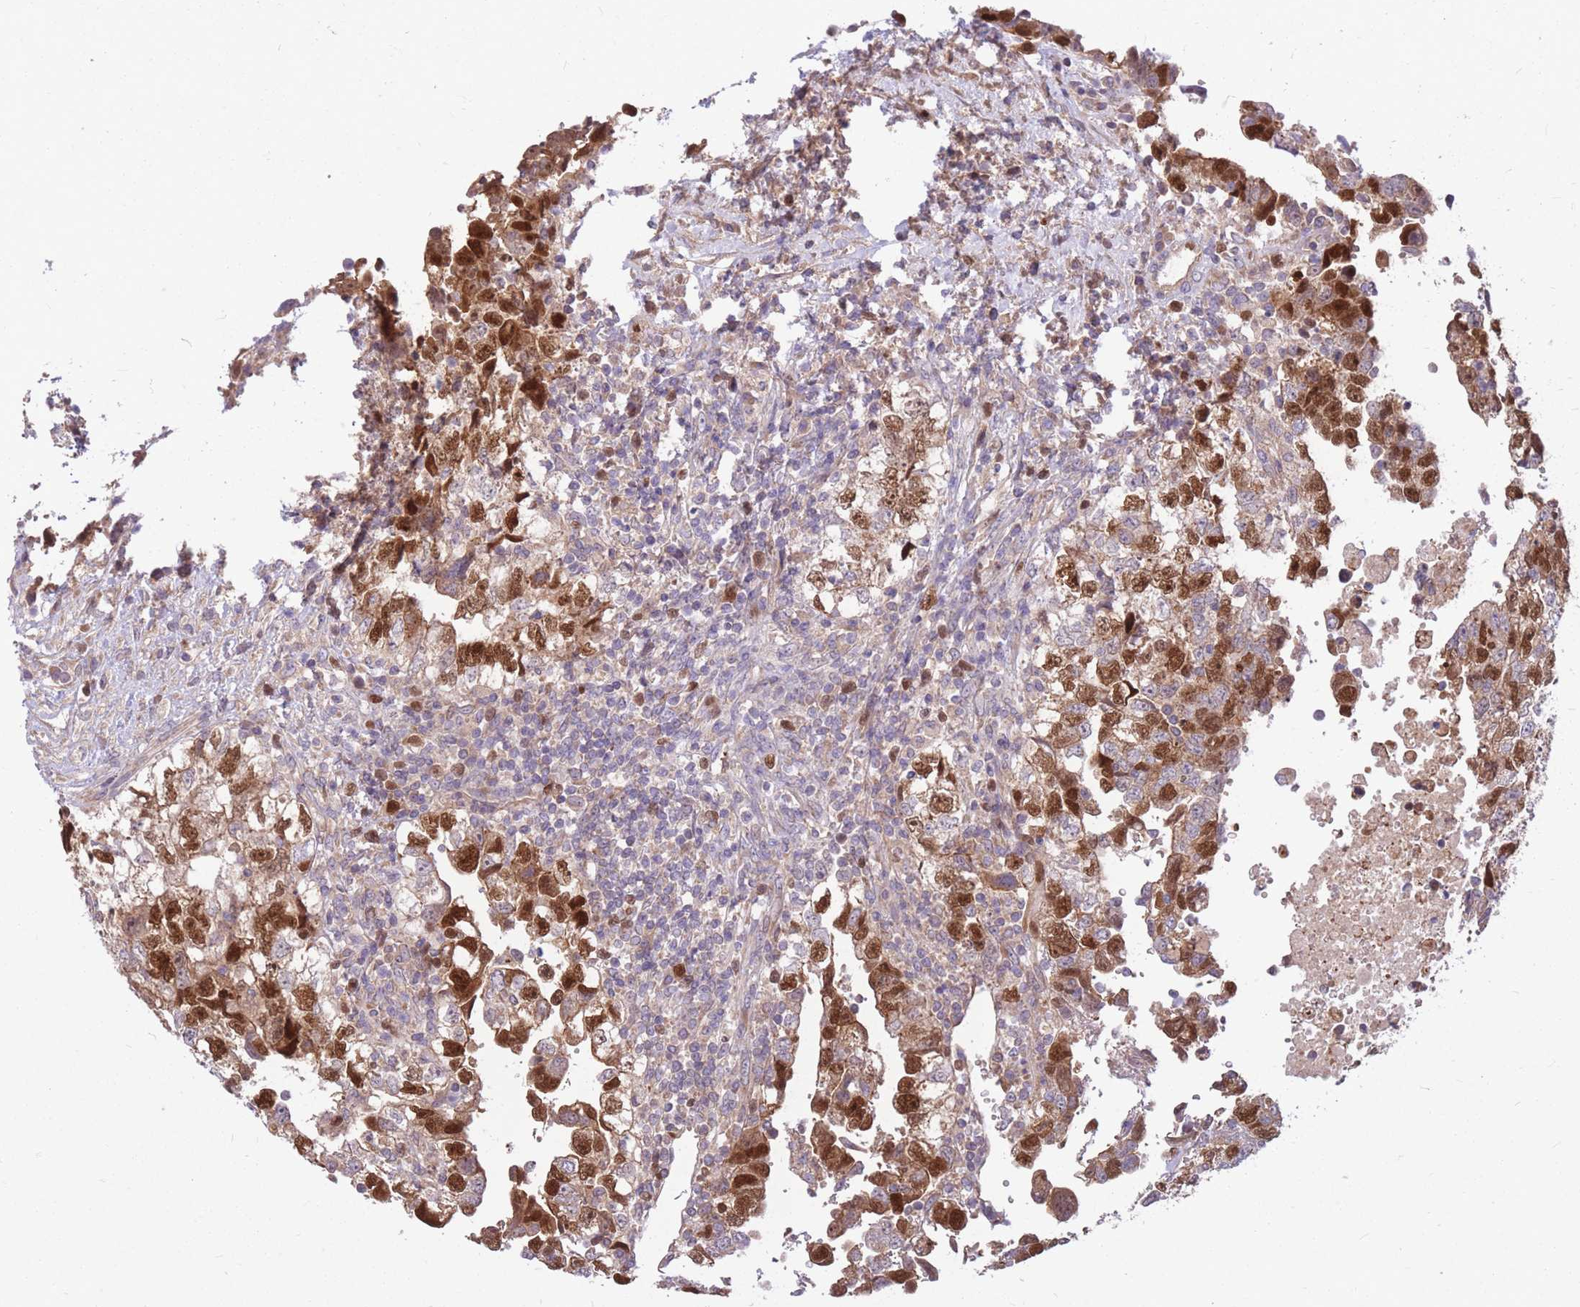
{"staining": {"intensity": "strong", "quantity": ">75%", "location": "cytoplasmic/membranous,nuclear"}, "tissue": "testis cancer", "cell_type": "Tumor cells", "image_type": "cancer", "snomed": [{"axis": "morphology", "description": "Carcinoma, Embryonal, NOS"}, {"axis": "topography", "description": "Testis"}], "caption": "The micrograph demonstrates staining of testis cancer, revealing strong cytoplasmic/membranous and nuclear protein staining (brown color) within tumor cells.", "gene": "GMNN", "patient": {"sex": "male", "age": 37}}